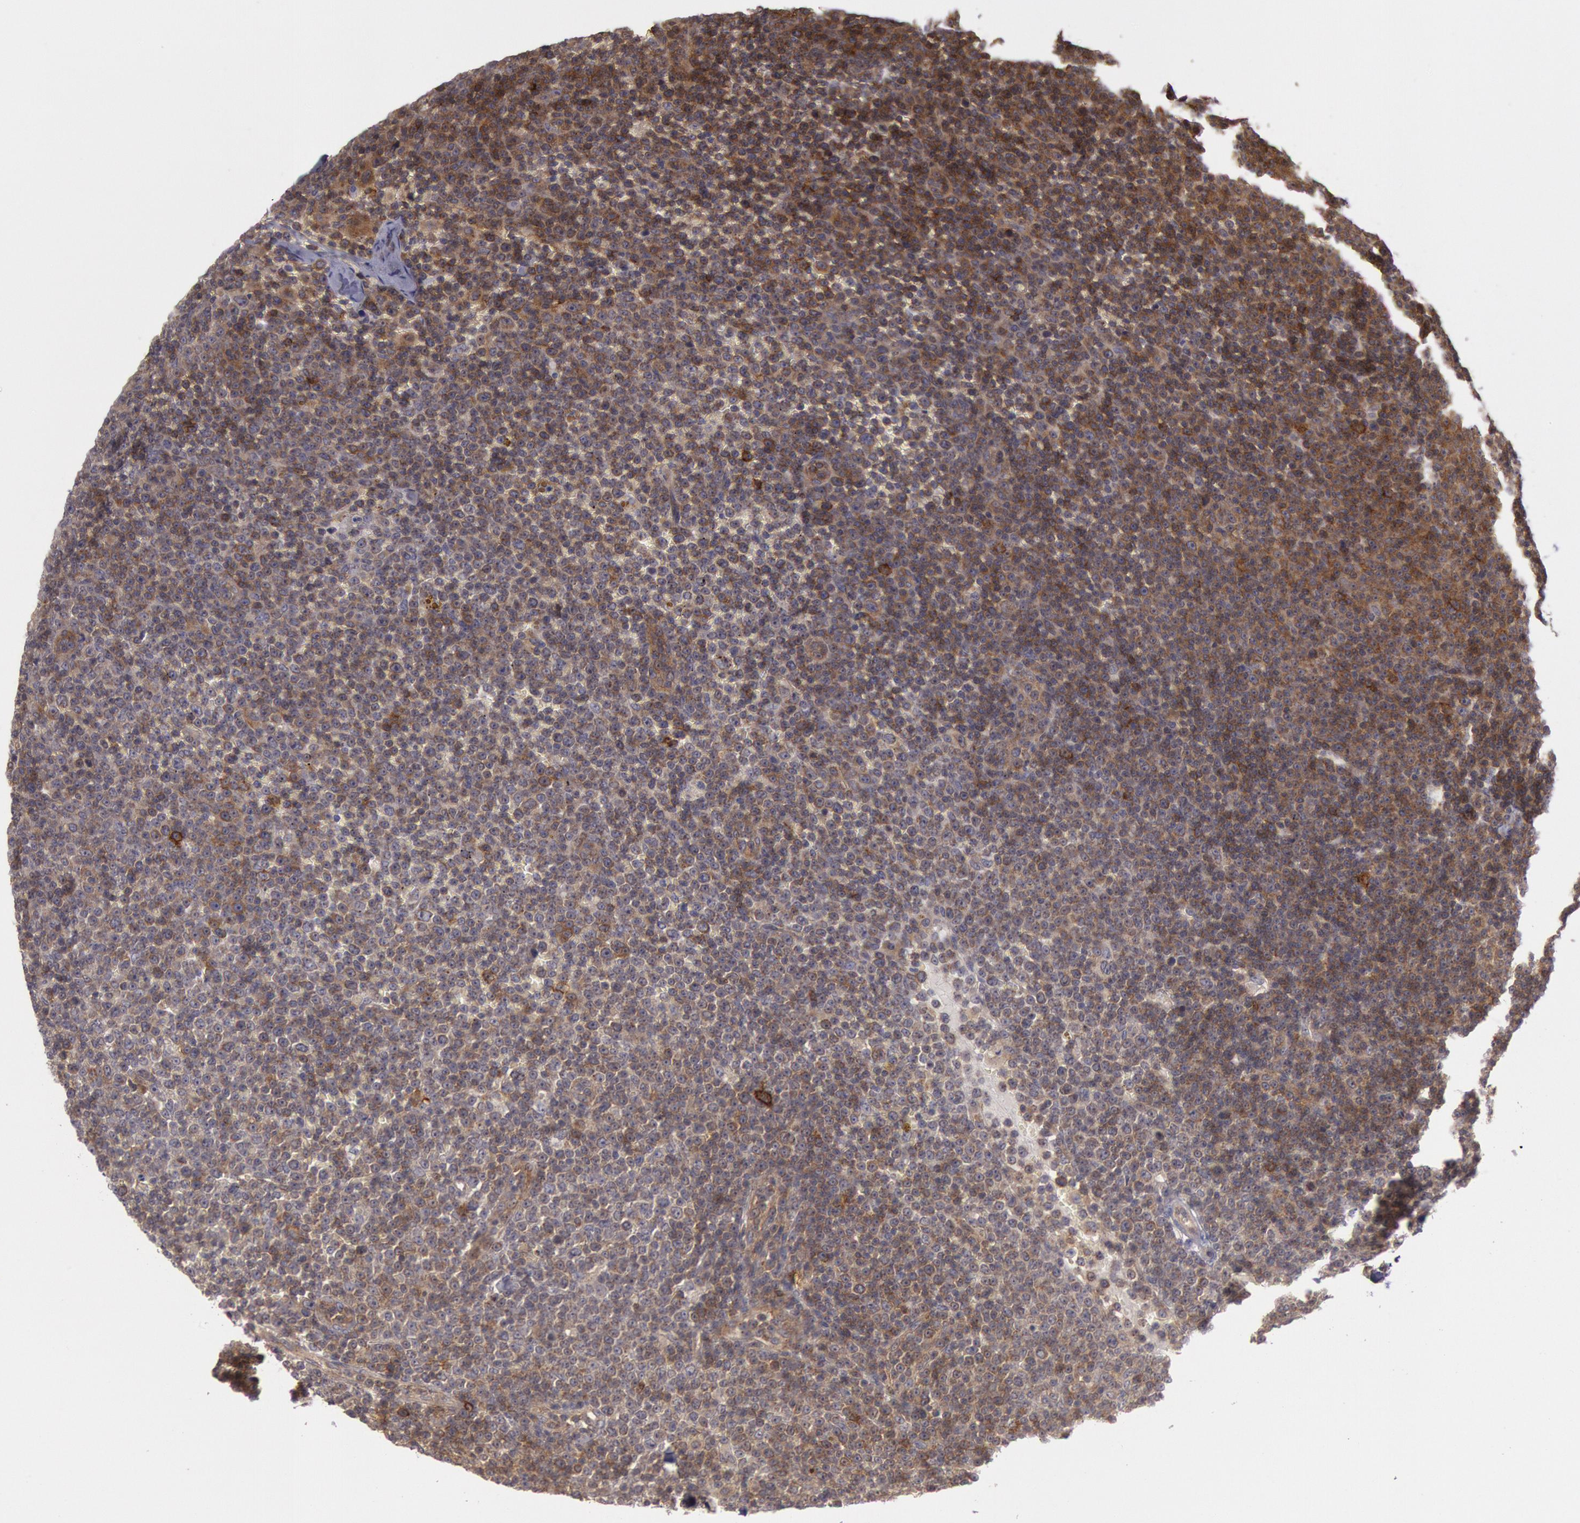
{"staining": {"intensity": "strong", "quantity": ">75%", "location": "cytoplasmic/membranous"}, "tissue": "lymphoma", "cell_type": "Tumor cells", "image_type": "cancer", "snomed": [{"axis": "morphology", "description": "Malignant lymphoma, non-Hodgkin's type, Low grade"}, {"axis": "topography", "description": "Lymph node"}], "caption": "Human malignant lymphoma, non-Hodgkin's type (low-grade) stained for a protein (brown) displays strong cytoplasmic/membranous positive positivity in approximately >75% of tumor cells.", "gene": "TRIB2", "patient": {"sex": "male", "age": 50}}